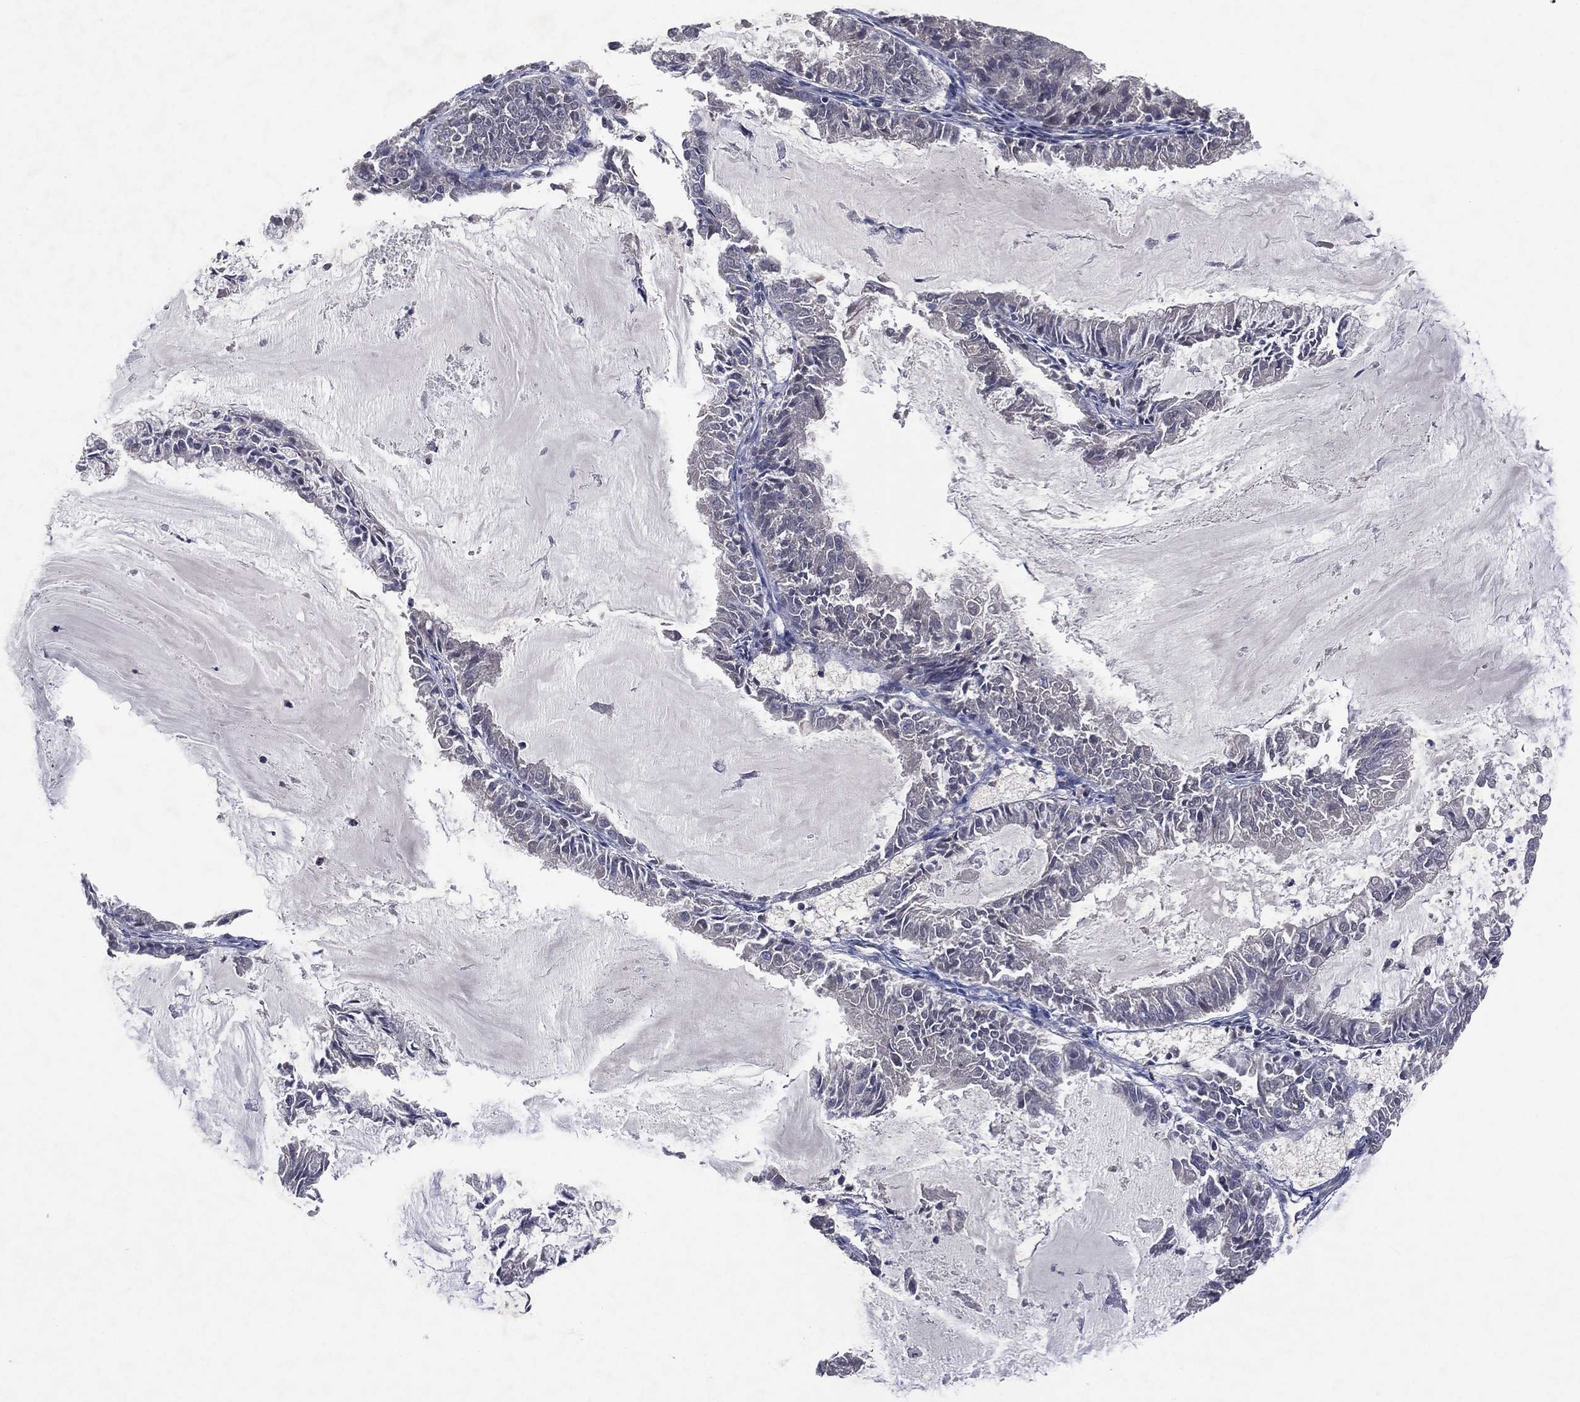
{"staining": {"intensity": "negative", "quantity": "none", "location": "none"}, "tissue": "endometrial cancer", "cell_type": "Tumor cells", "image_type": "cancer", "snomed": [{"axis": "morphology", "description": "Adenocarcinoma, NOS"}, {"axis": "topography", "description": "Endometrium"}], "caption": "Human endometrial adenocarcinoma stained for a protein using immunohistochemistry shows no positivity in tumor cells.", "gene": "FLI1", "patient": {"sex": "female", "age": 57}}